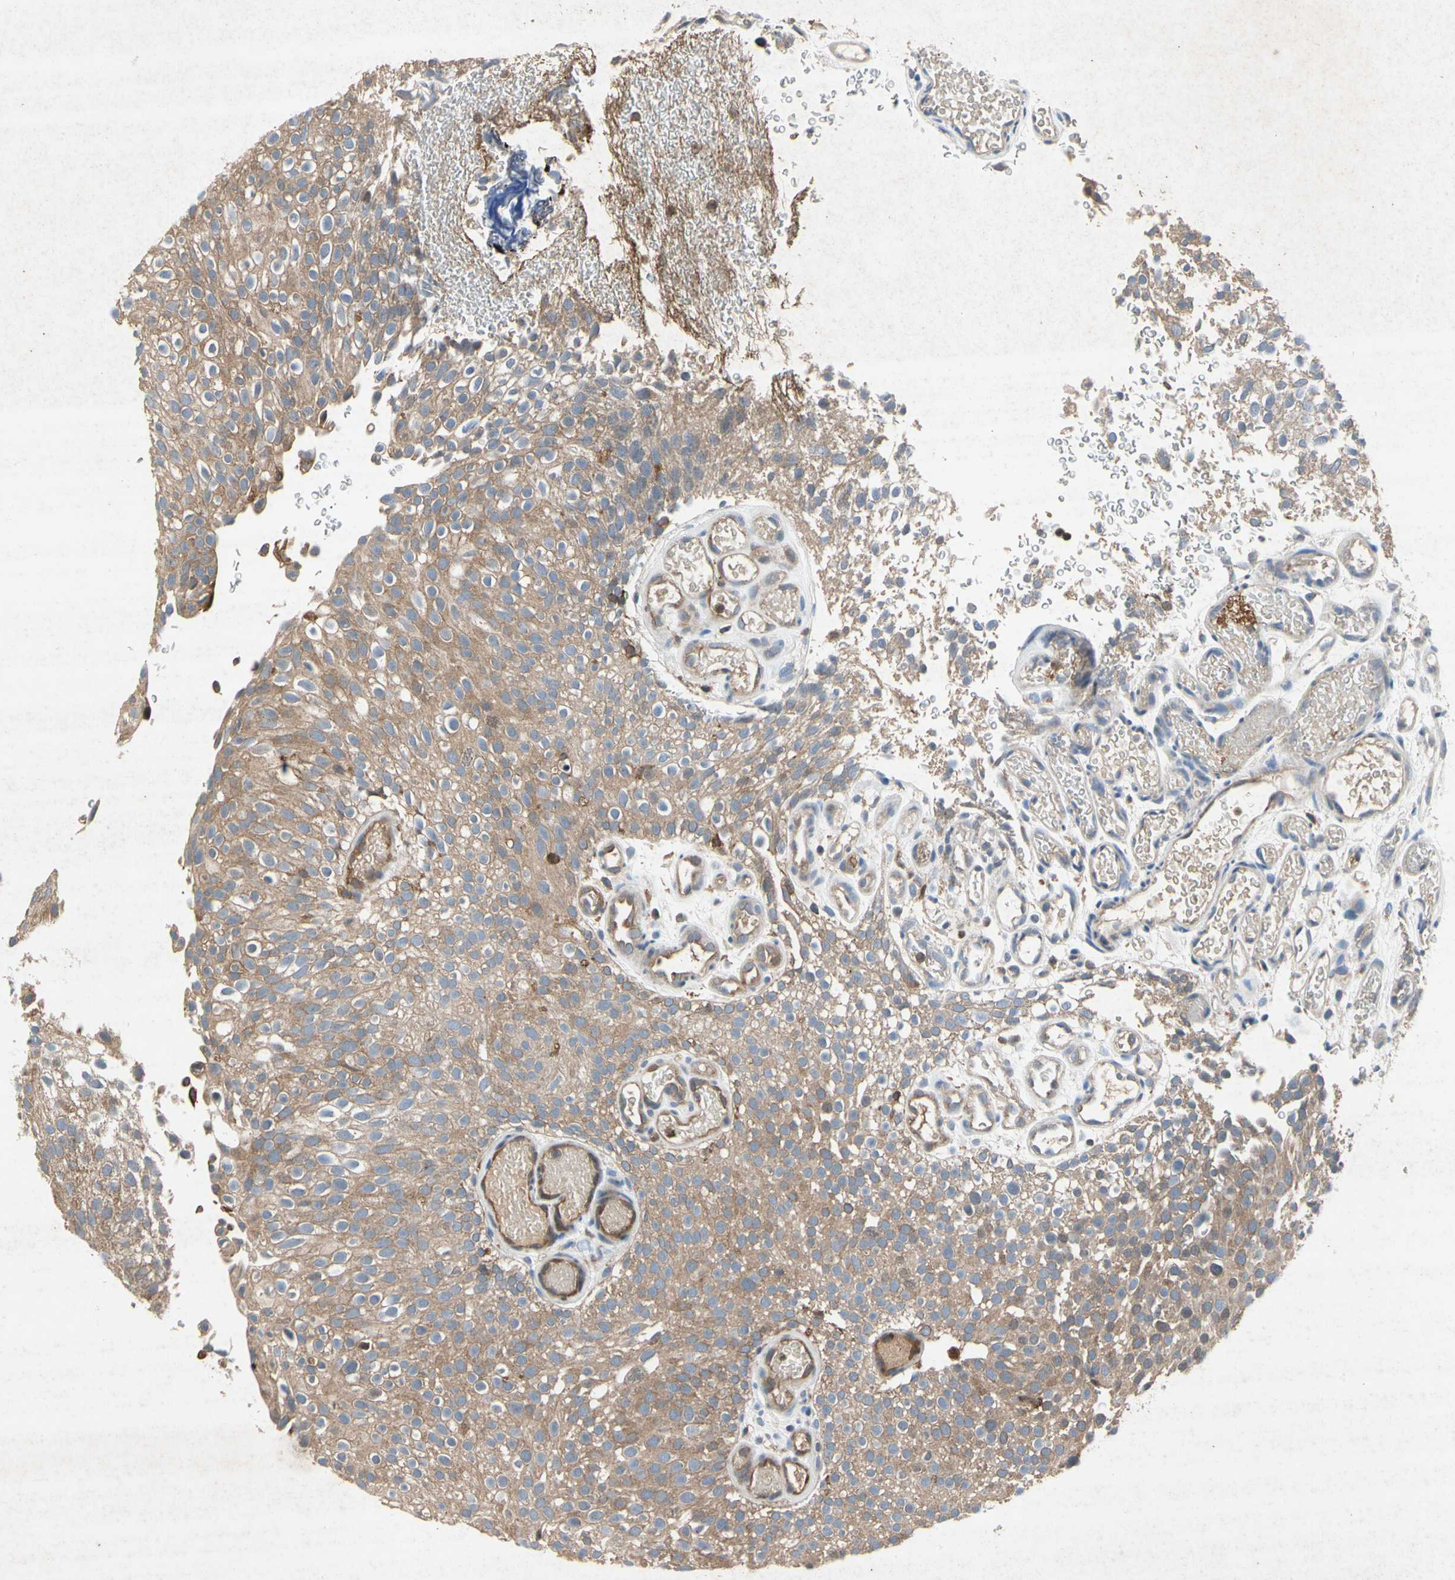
{"staining": {"intensity": "moderate", "quantity": ">75%", "location": "cytoplasmic/membranous"}, "tissue": "urothelial cancer", "cell_type": "Tumor cells", "image_type": "cancer", "snomed": [{"axis": "morphology", "description": "Urothelial carcinoma, Low grade"}, {"axis": "topography", "description": "Urinary bladder"}], "caption": "Tumor cells show moderate cytoplasmic/membranous staining in about >75% of cells in urothelial cancer.", "gene": "RPS6KA1", "patient": {"sex": "male", "age": 78}}